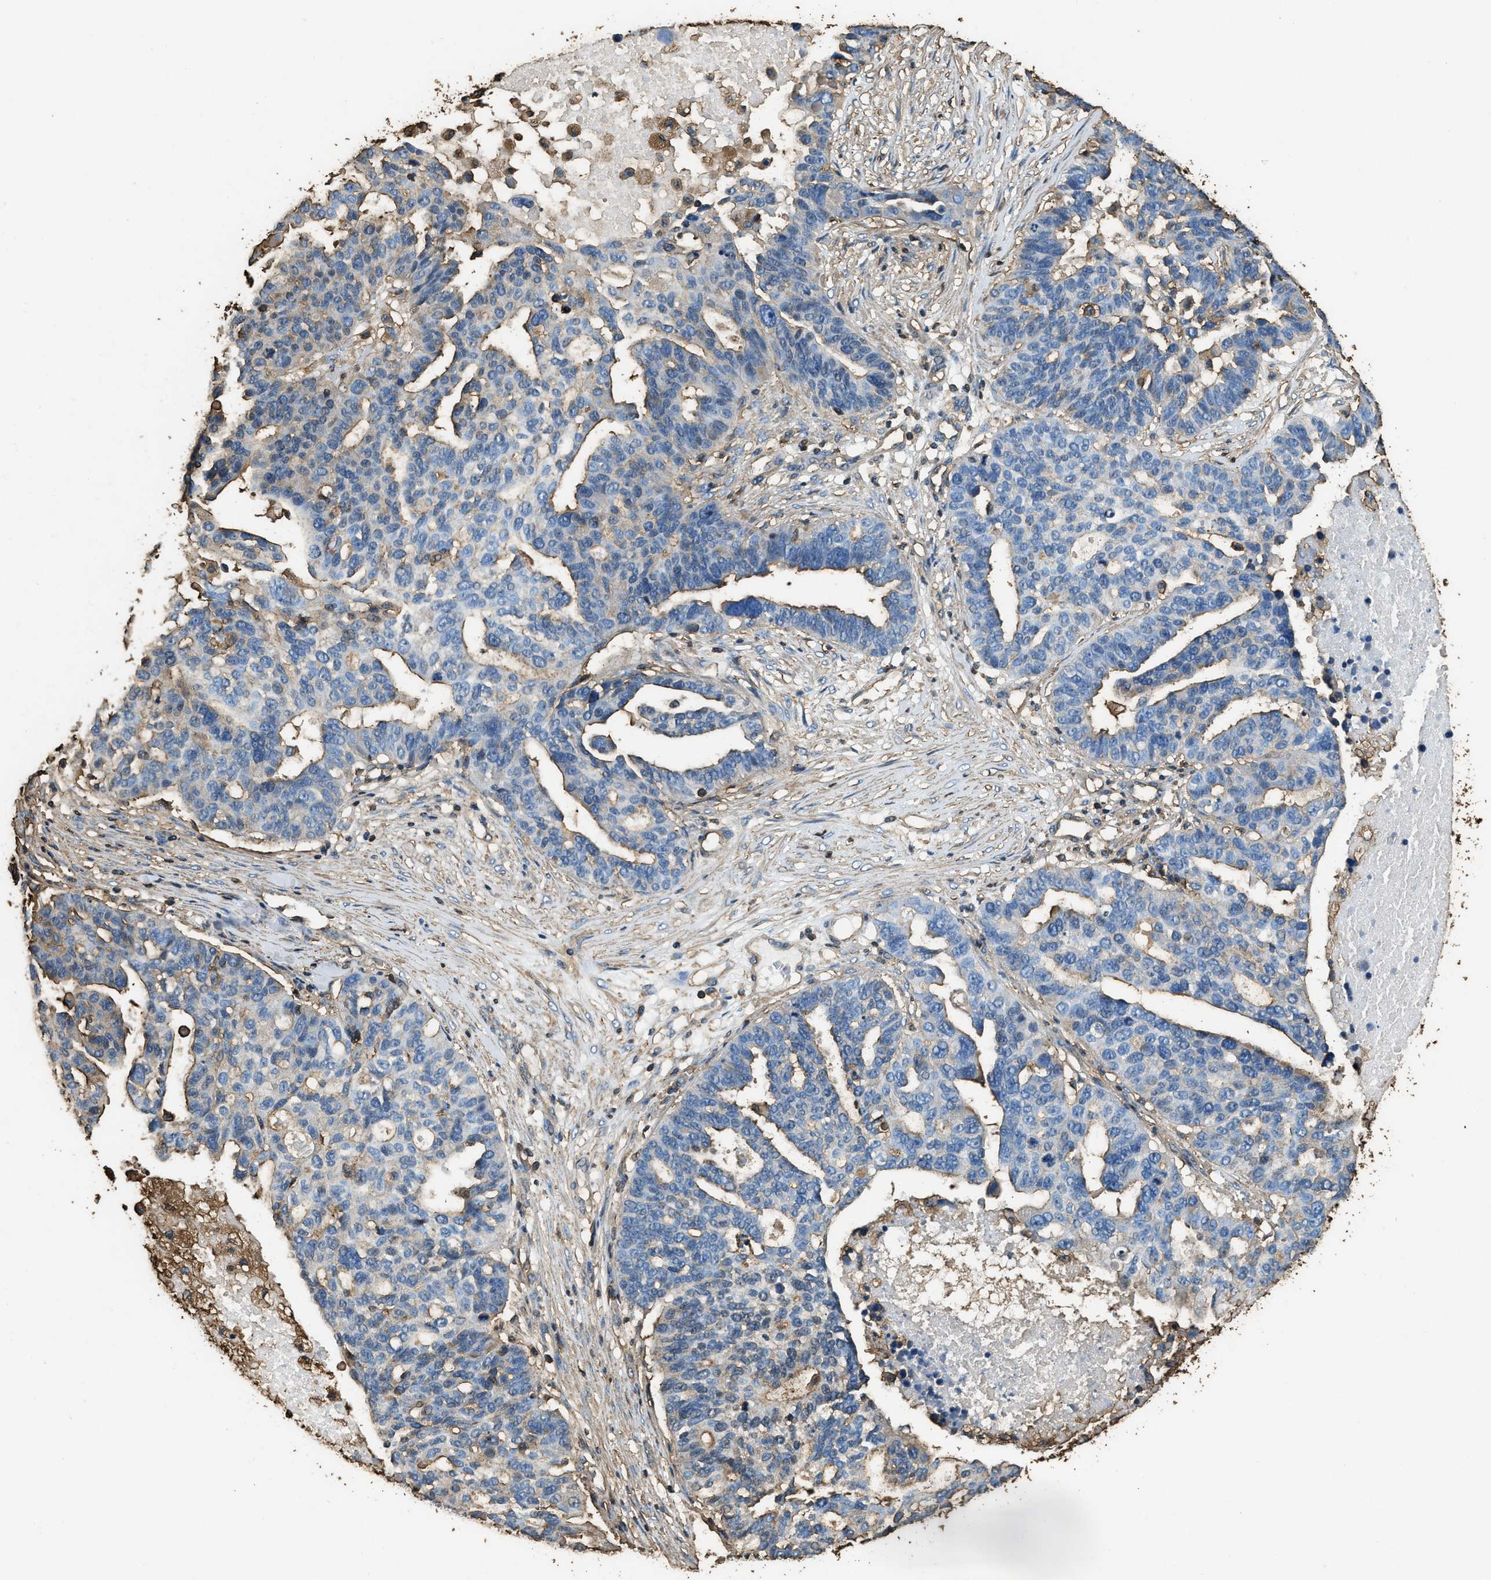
{"staining": {"intensity": "moderate", "quantity": "25%-75%", "location": "cytoplasmic/membranous"}, "tissue": "ovarian cancer", "cell_type": "Tumor cells", "image_type": "cancer", "snomed": [{"axis": "morphology", "description": "Cystadenocarcinoma, serous, NOS"}, {"axis": "topography", "description": "Ovary"}], "caption": "Moderate cytoplasmic/membranous expression is present in approximately 25%-75% of tumor cells in ovarian cancer (serous cystadenocarcinoma). (Brightfield microscopy of DAB IHC at high magnification).", "gene": "ACCS", "patient": {"sex": "female", "age": 59}}